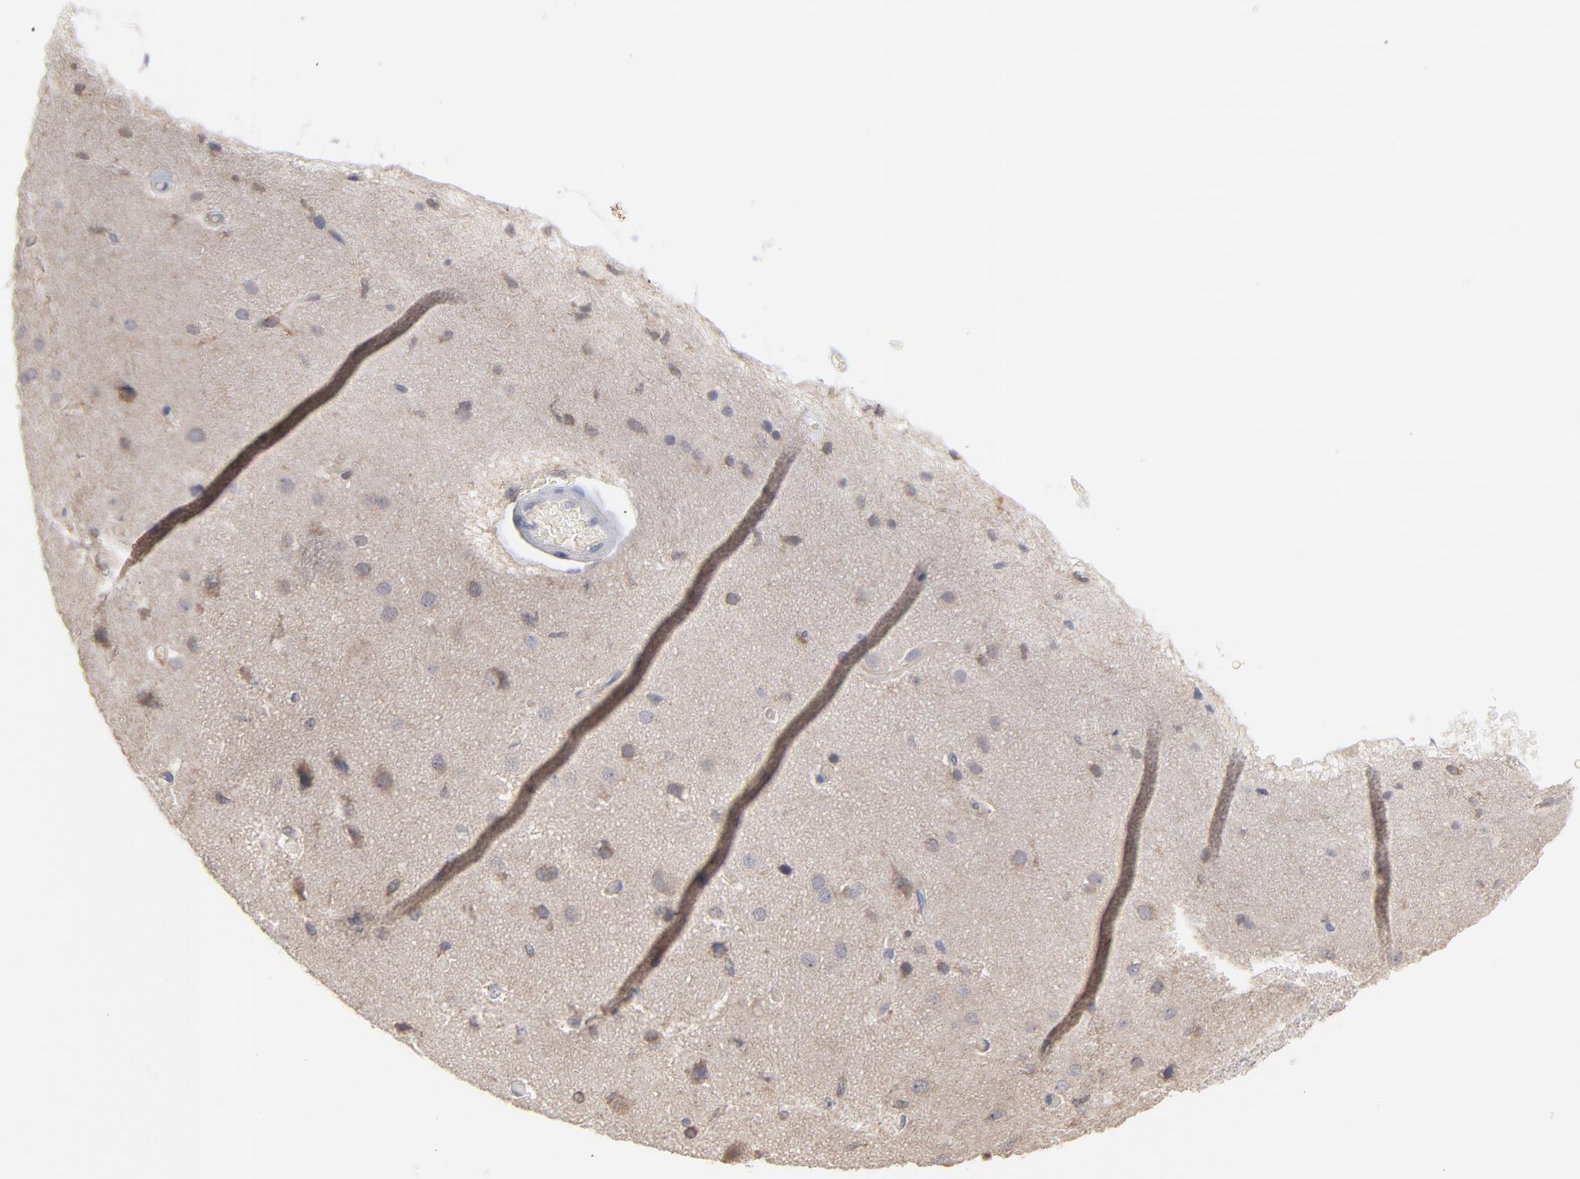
{"staining": {"intensity": "negative", "quantity": "none", "location": "none"}, "tissue": "cerebral cortex", "cell_type": "Endothelial cells", "image_type": "normal", "snomed": [{"axis": "morphology", "description": "Normal tissue, NOS"}, {"axis": "morphology", "description": "Glioma, malignant, High grade"}, {"axis": "topography", "description": "Cerebral cortex"}], "caption": "DAB immunohistochemical staining of benign human cerebral cortex shows no significant positivity in endothelial cells.", "gene": "PPFIBP2", "patient": {"sex": "male", "age": 77}}